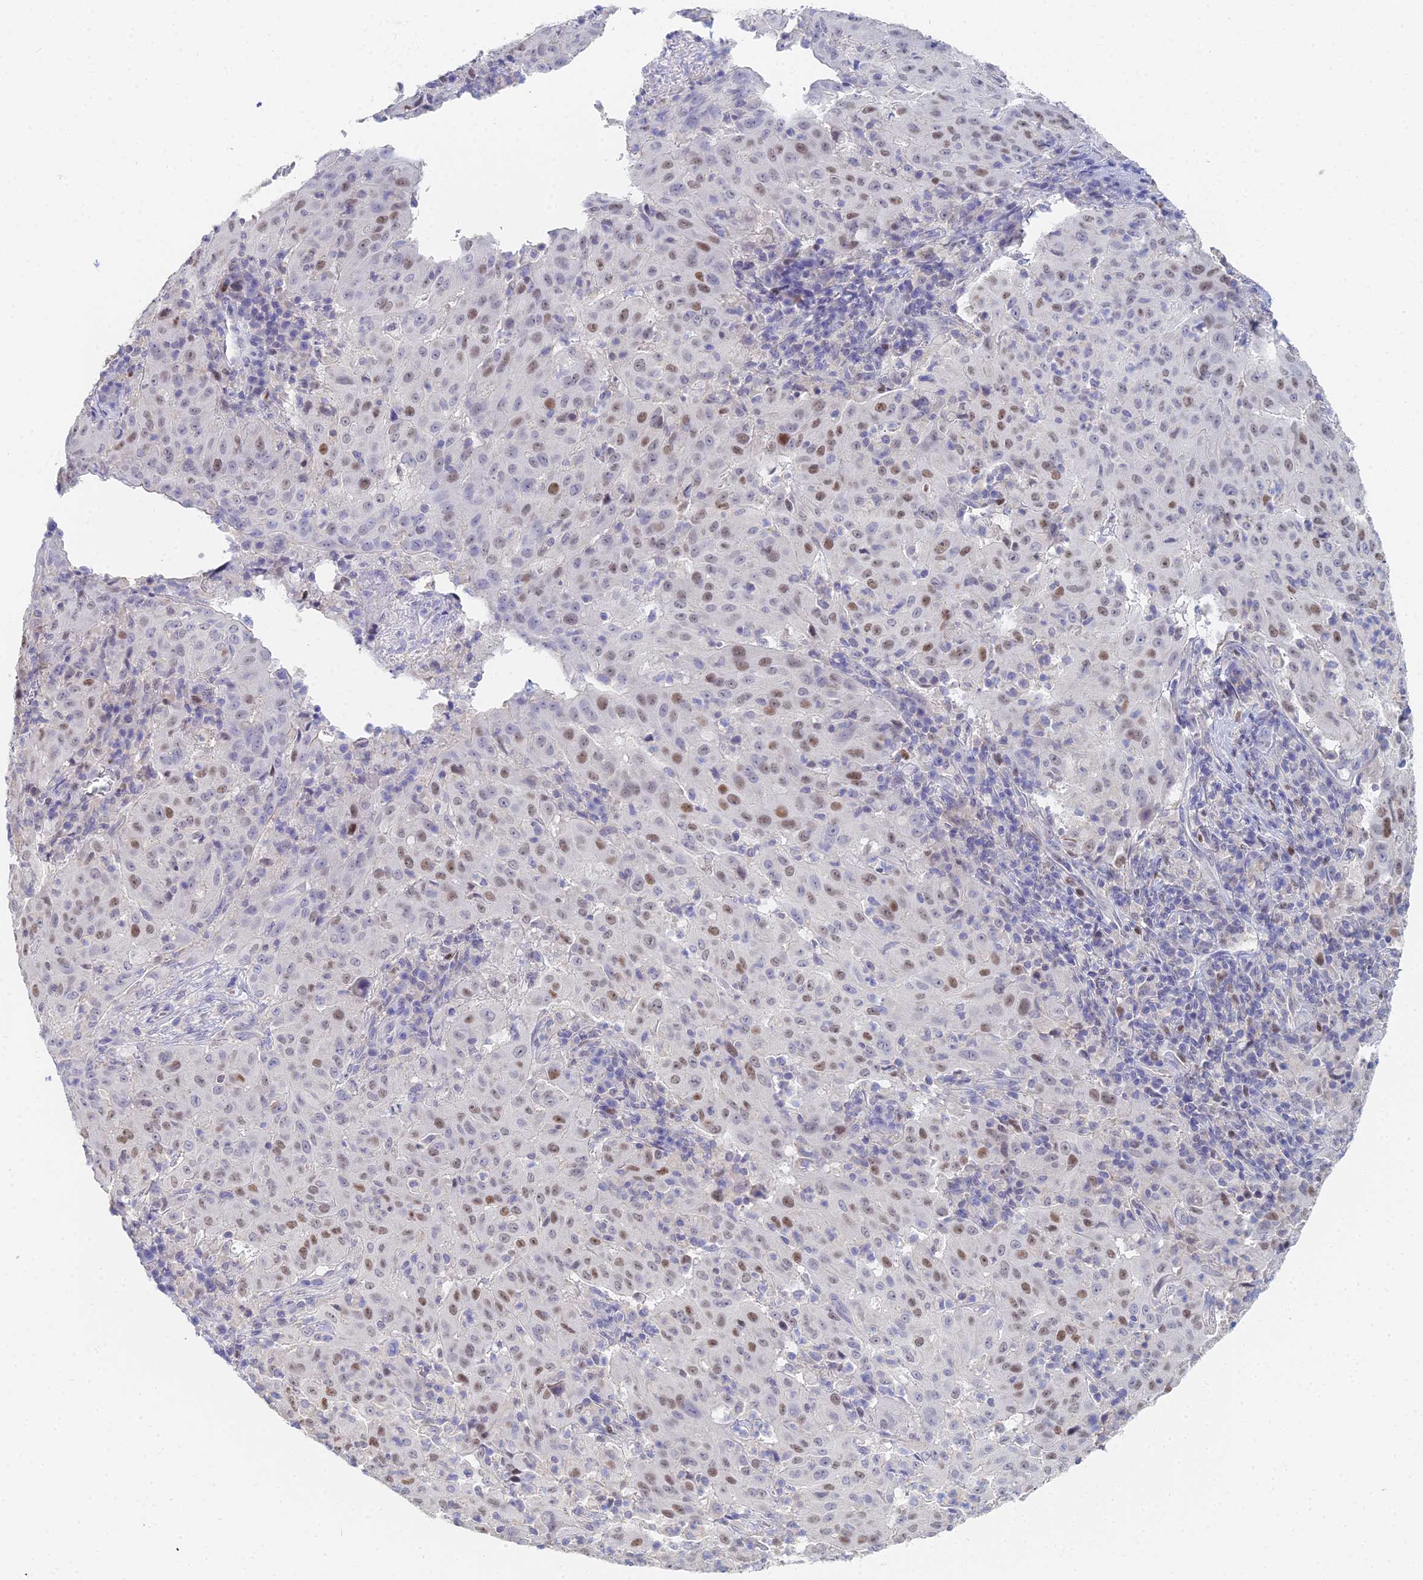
{"staining": {"intensity": "strong", "quantity": "25%-75%", "location": "nuclear"}, "tissue": "pancreatic cancer", "cell_type": "Tumor cells", "image_type": "cancer", "snomed": [{"axis": "morphology", "description": "Adenocarcinoma, NOS"}, {"axis": "topography", "description": "Pancreas"}], "caption": "Protein expression analysis of human adenocarcinoma (pancreatic) reveals strong nuclear staining in about 25%-75% of tumor cells.", "gene": "MCM2", "patient": {"sex": "male", "age": 63}}